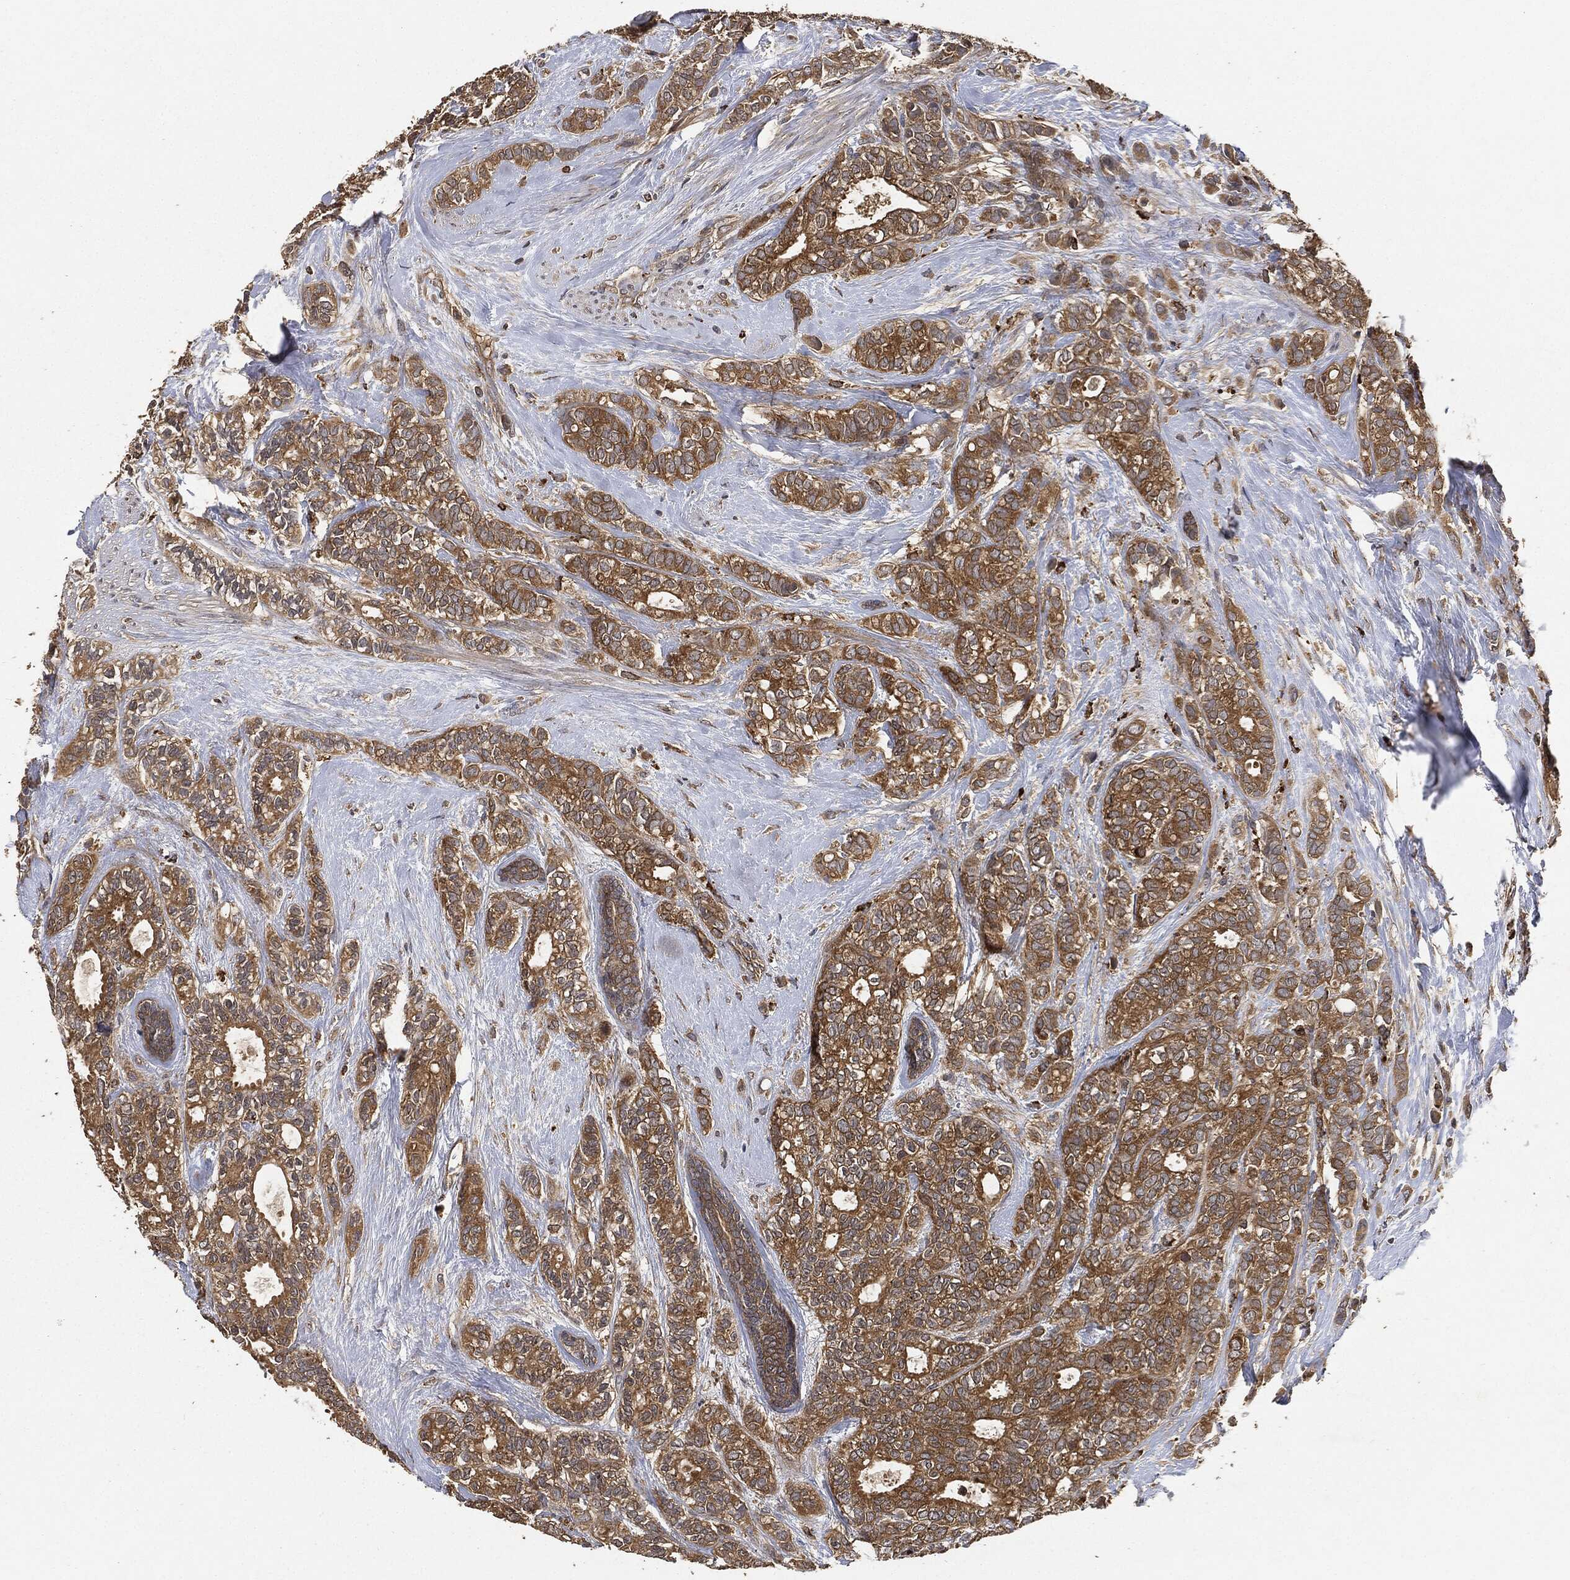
{"staining": {"intensity": "moderate", "quantity": ">75%", "location": "cytoplasmic/membranous"}, "tissue": "breast cancer", "cell_type": "Tumor cells", "image_type": "cancer", "snomed": [{"axis": "morphology", "description": "Duct carcinoma"}, {"axis": "topography", "description": "Breast"}], "caption": "An IHC photomicrograph of tumor tissue is shown. Protein staining in brown highlights moderate cytoplasmic/membranous positivity in breast cancer (invasive ductal carcinoma) within tumor cells.", "gene": "BRAF", "patient": {"sex": "female", "age": 71}}